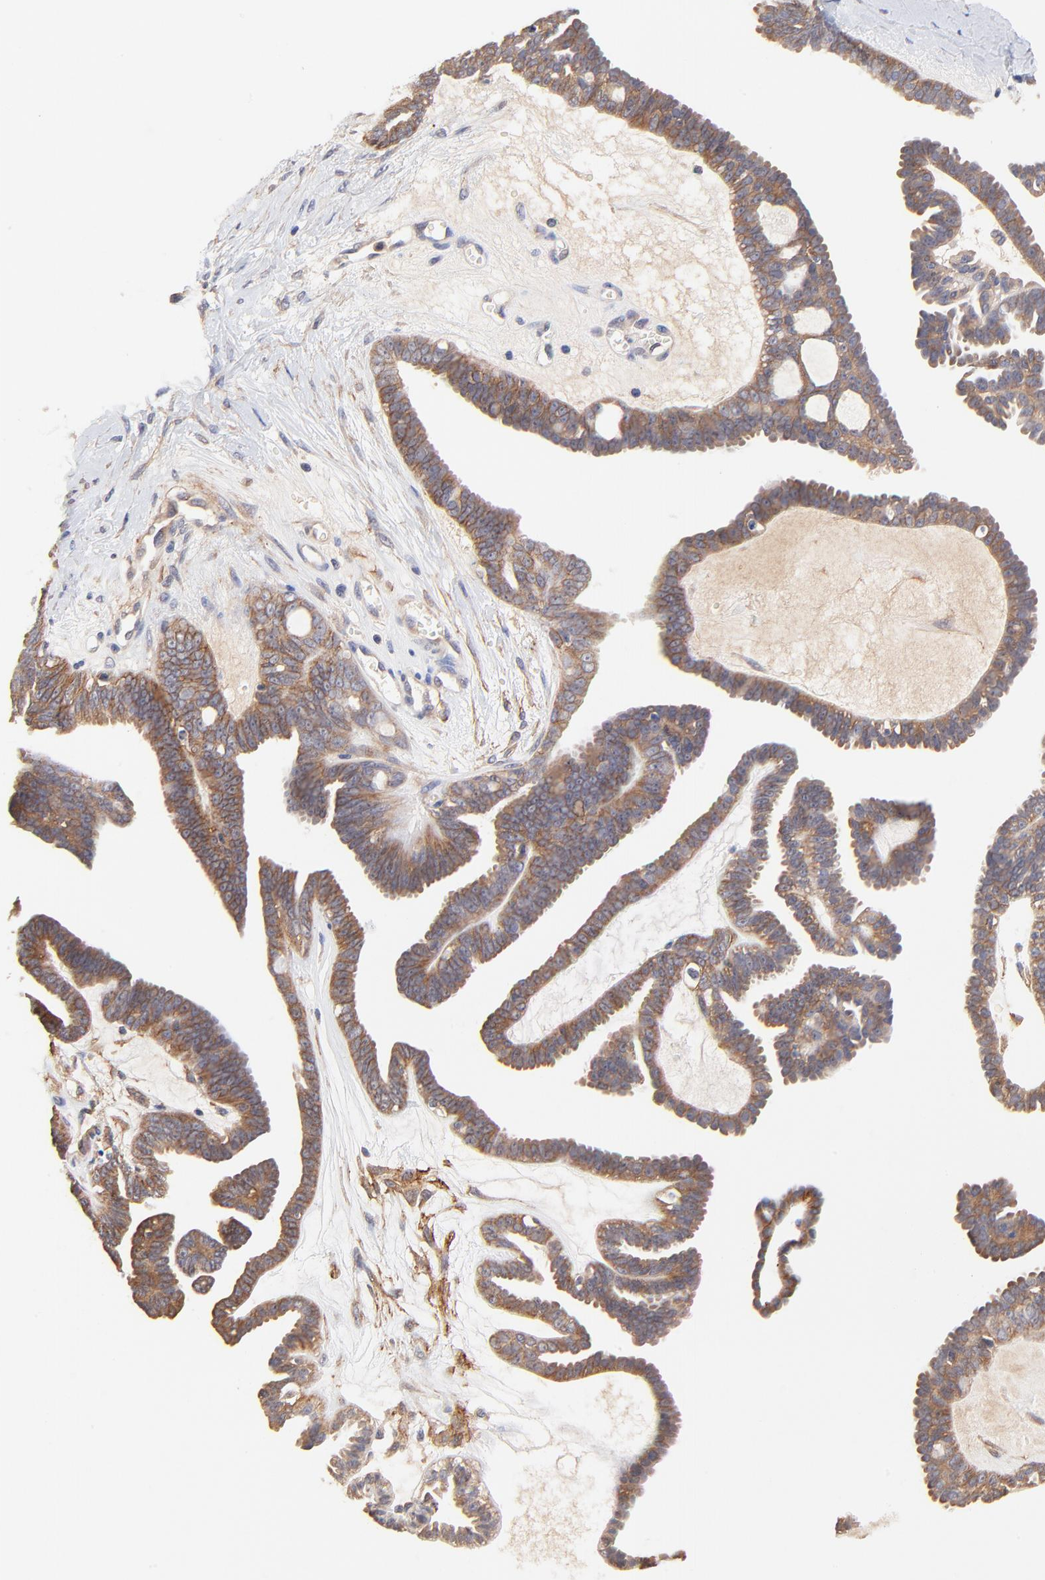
{"staining": {"intensity": "moderate", "quantity": ">75%", "location": "cytoplasmic/membranous"}, "tissue": "ovarian cancer", "cell_type": "Tumor cells", "image_type": "cancer", "snomed": [{"axis": "morphology", "description": "Cystadenocarcinoma, serous, NOS"}, {"axis": "topography", "description": "Ovary"}], "caption": "A photomicrograph showing moderate cytoplasmic/membranous staining in about >75% of tumor cells in ovarian cancer (serous cystadenocarcinoma), as visualized by brown immunohistochemical staining.", "gene": "PTK7", "patient": {"sex": "female", "age": 71}}